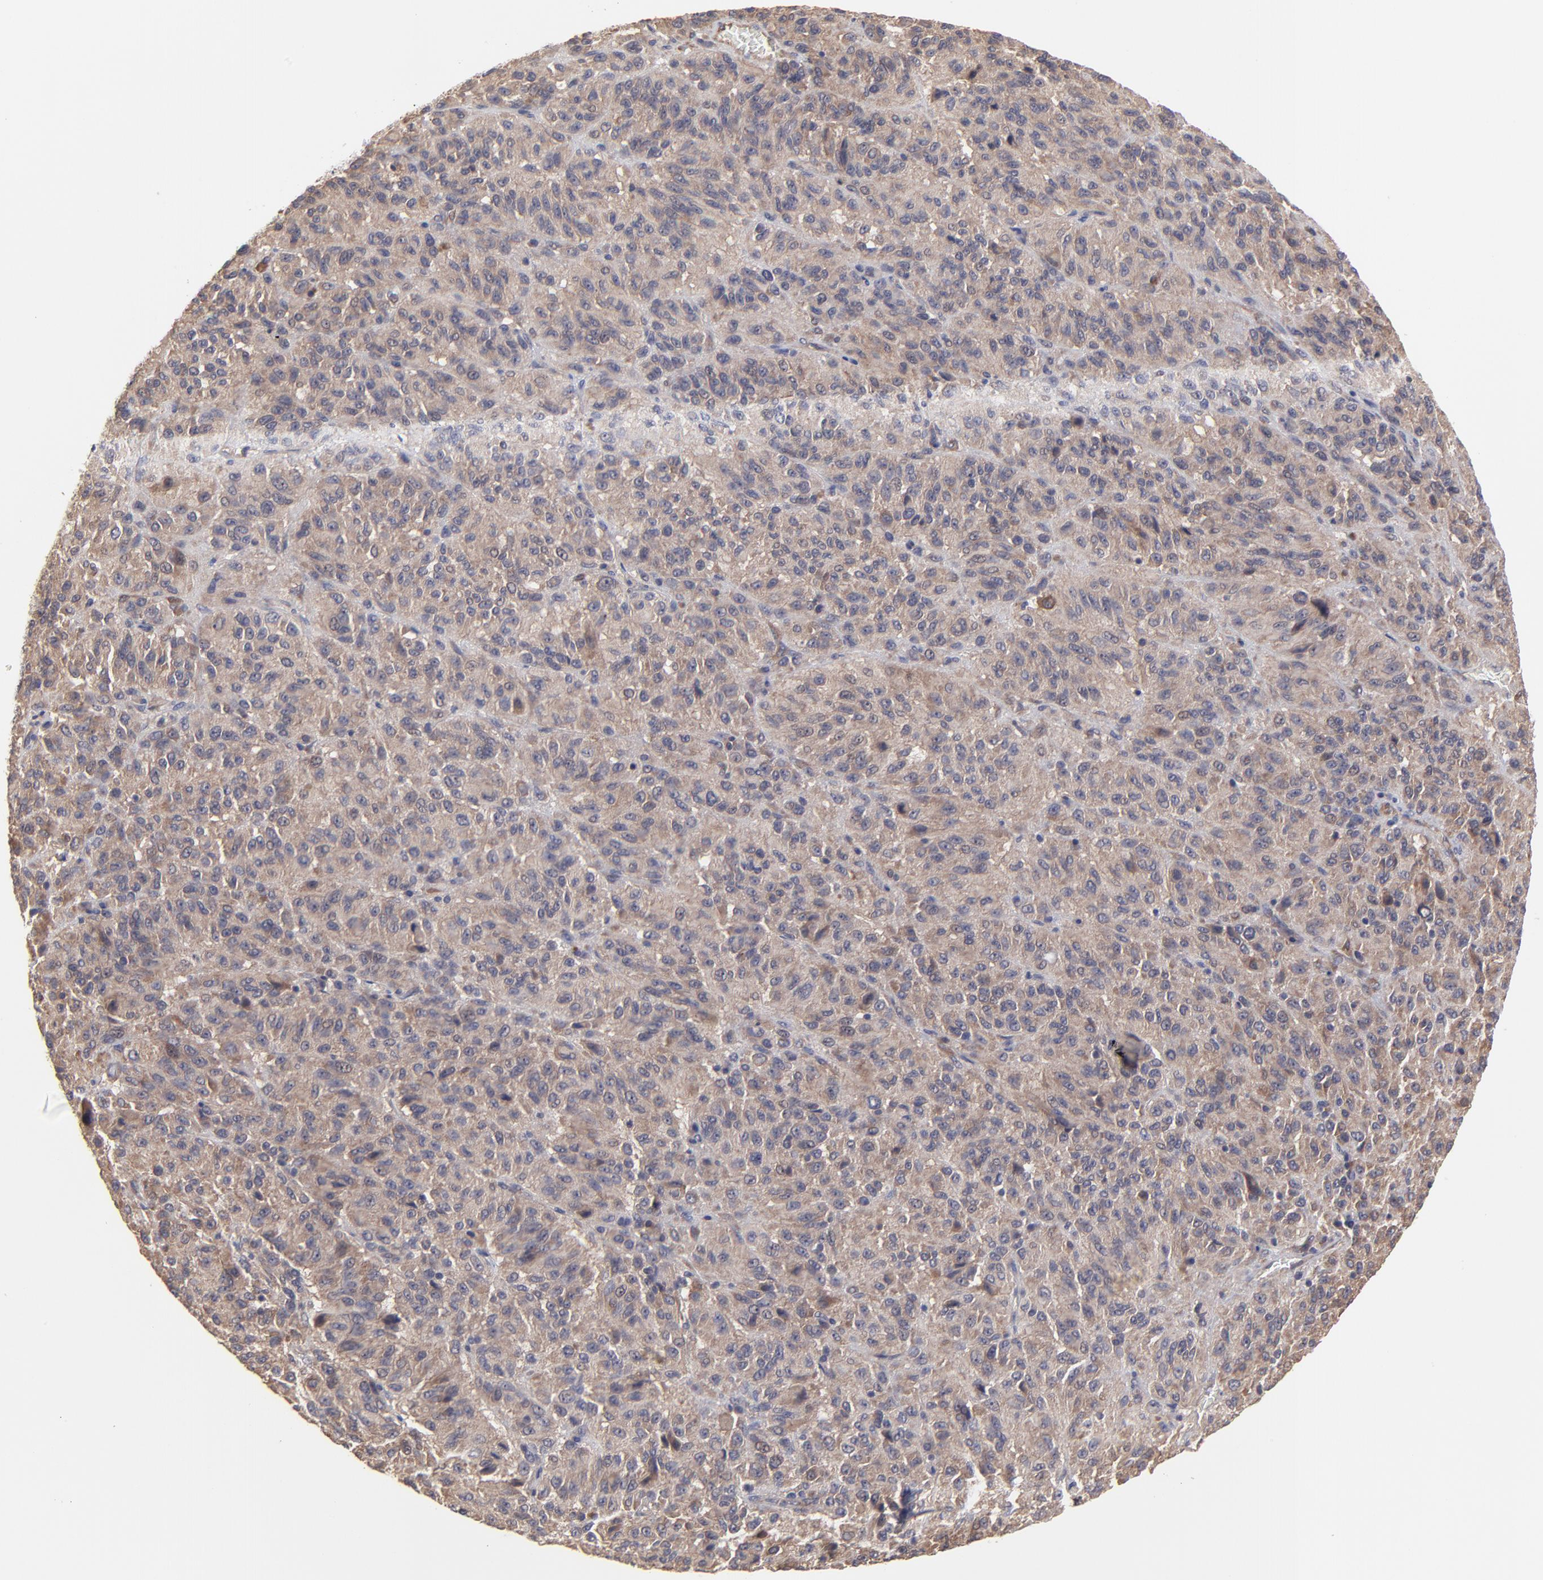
{"staining": {"intensity": "weak", "quantity": ">75%", "location": "cytoplasmic/membranous"}, "tissue": "melanoma", "cell_type": "Tumor cells", "image_type": "cancer", "snomed": [{"axis": "morphology", "description": "Malignant melanoma, Metastatic site"}, {"axis": "topography", "description": "Lung"}], "caption": "This micrograph demonstrates immunohistochemistry (IHC) staining of human malignant melanoma (metastatic site), with low weak cytoplasmic/membranous staining in about >75% of tumor cells.", "gene": "ZNF780B", "patient": {"sex": "male", "age": 64}}